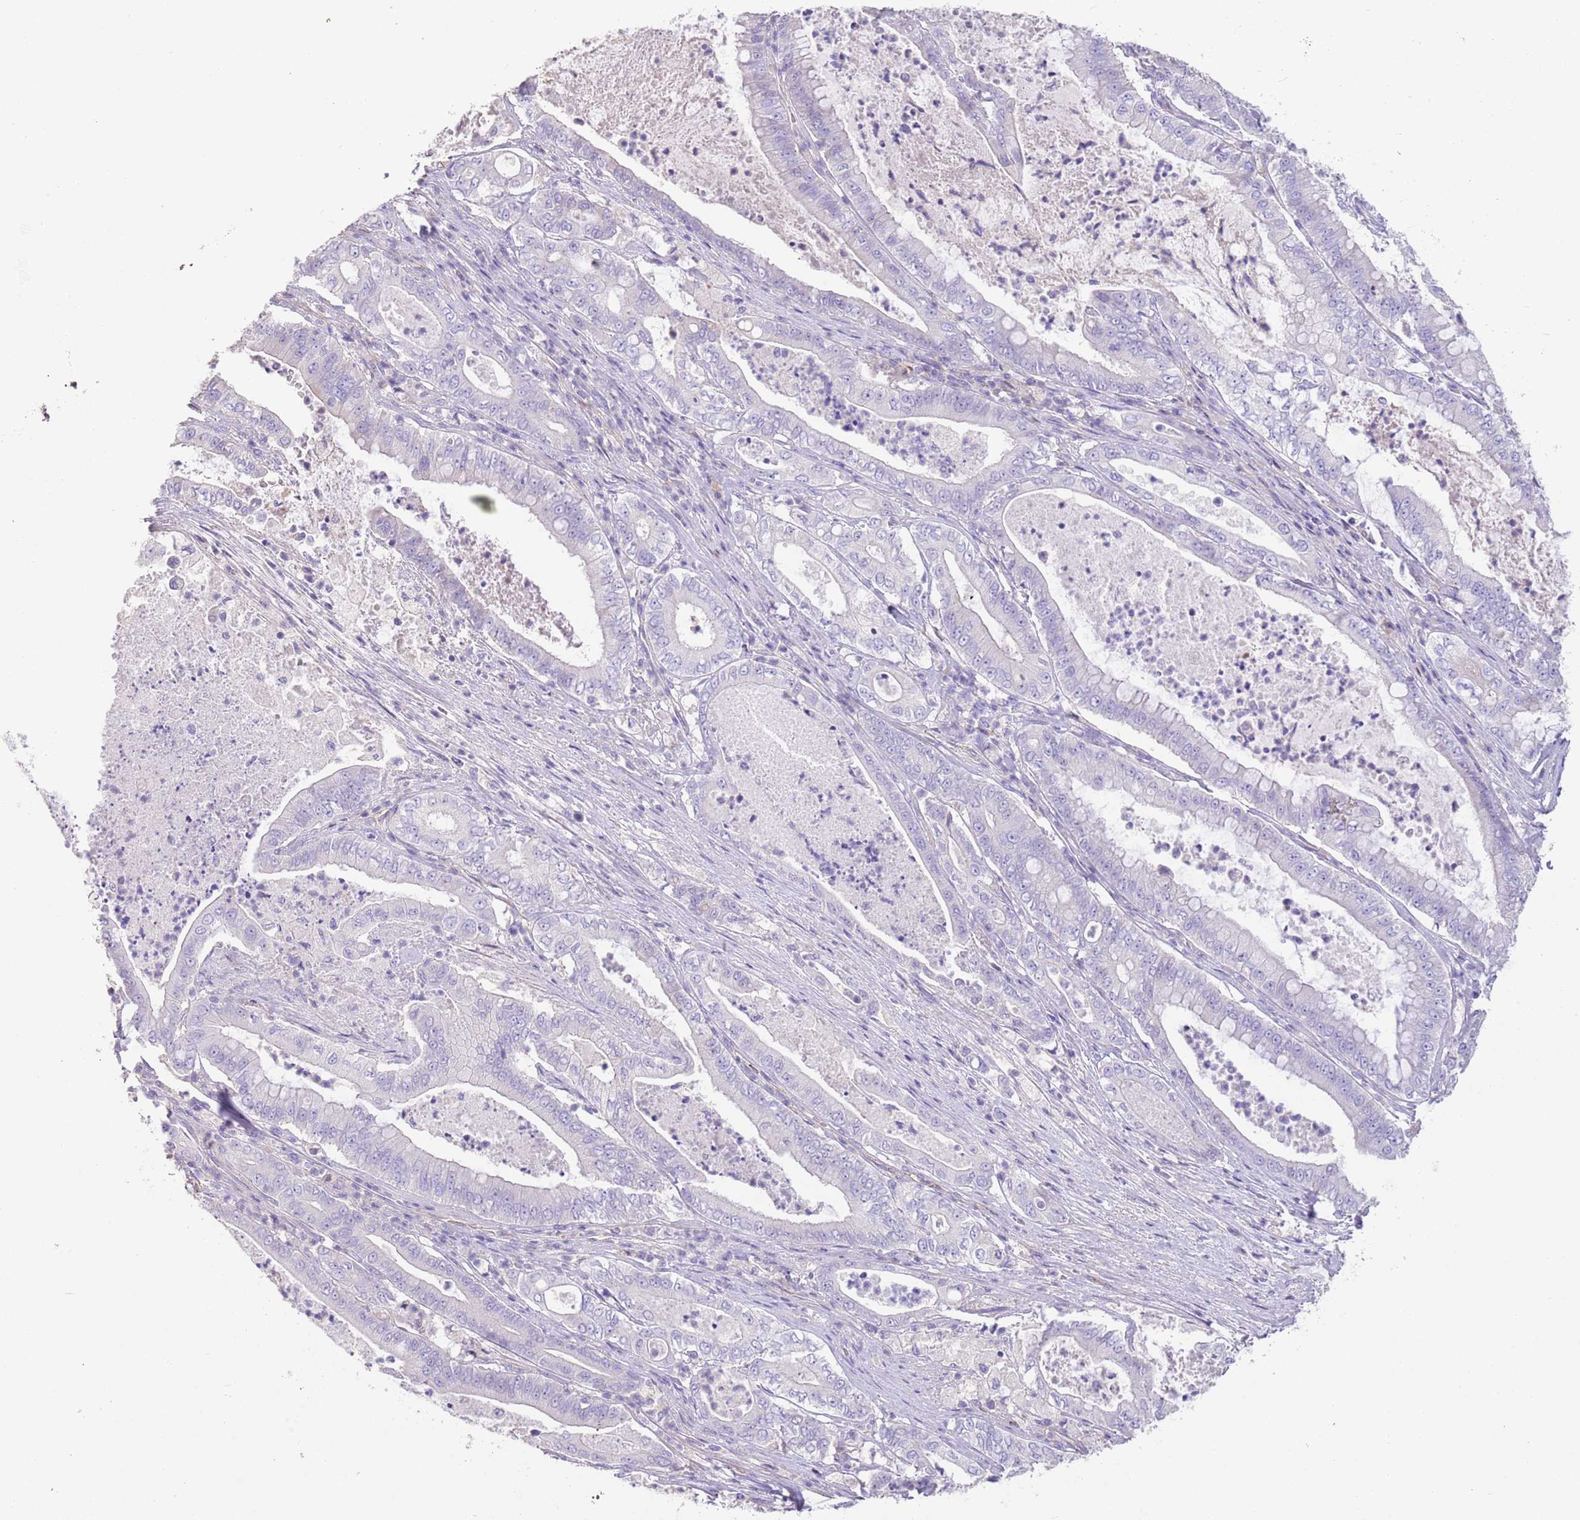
{"staining": {"intensity": "negative", "quantity": "none", "location": "none"}, "tissue": "pancreatic cancer", "cell_type": "Tumor cells", "image_type": "cancer", "snomed": [{"axis": "morphology", "description": "Adenocarcinoma, NOS"}, {"axis": "topography", "description": "Pancreas"}], "caption": "IHC of adenocarcinoma (pancreatic) demonstrates no staining in tumor cells. (DAB (3,3'-diaminobenzidine) immunohistochemistry (IHC) visualized using brightfield microscopy, high magnification).", "gene": "SFTPA1", "patient": {"sex": "male", "age": 71}}